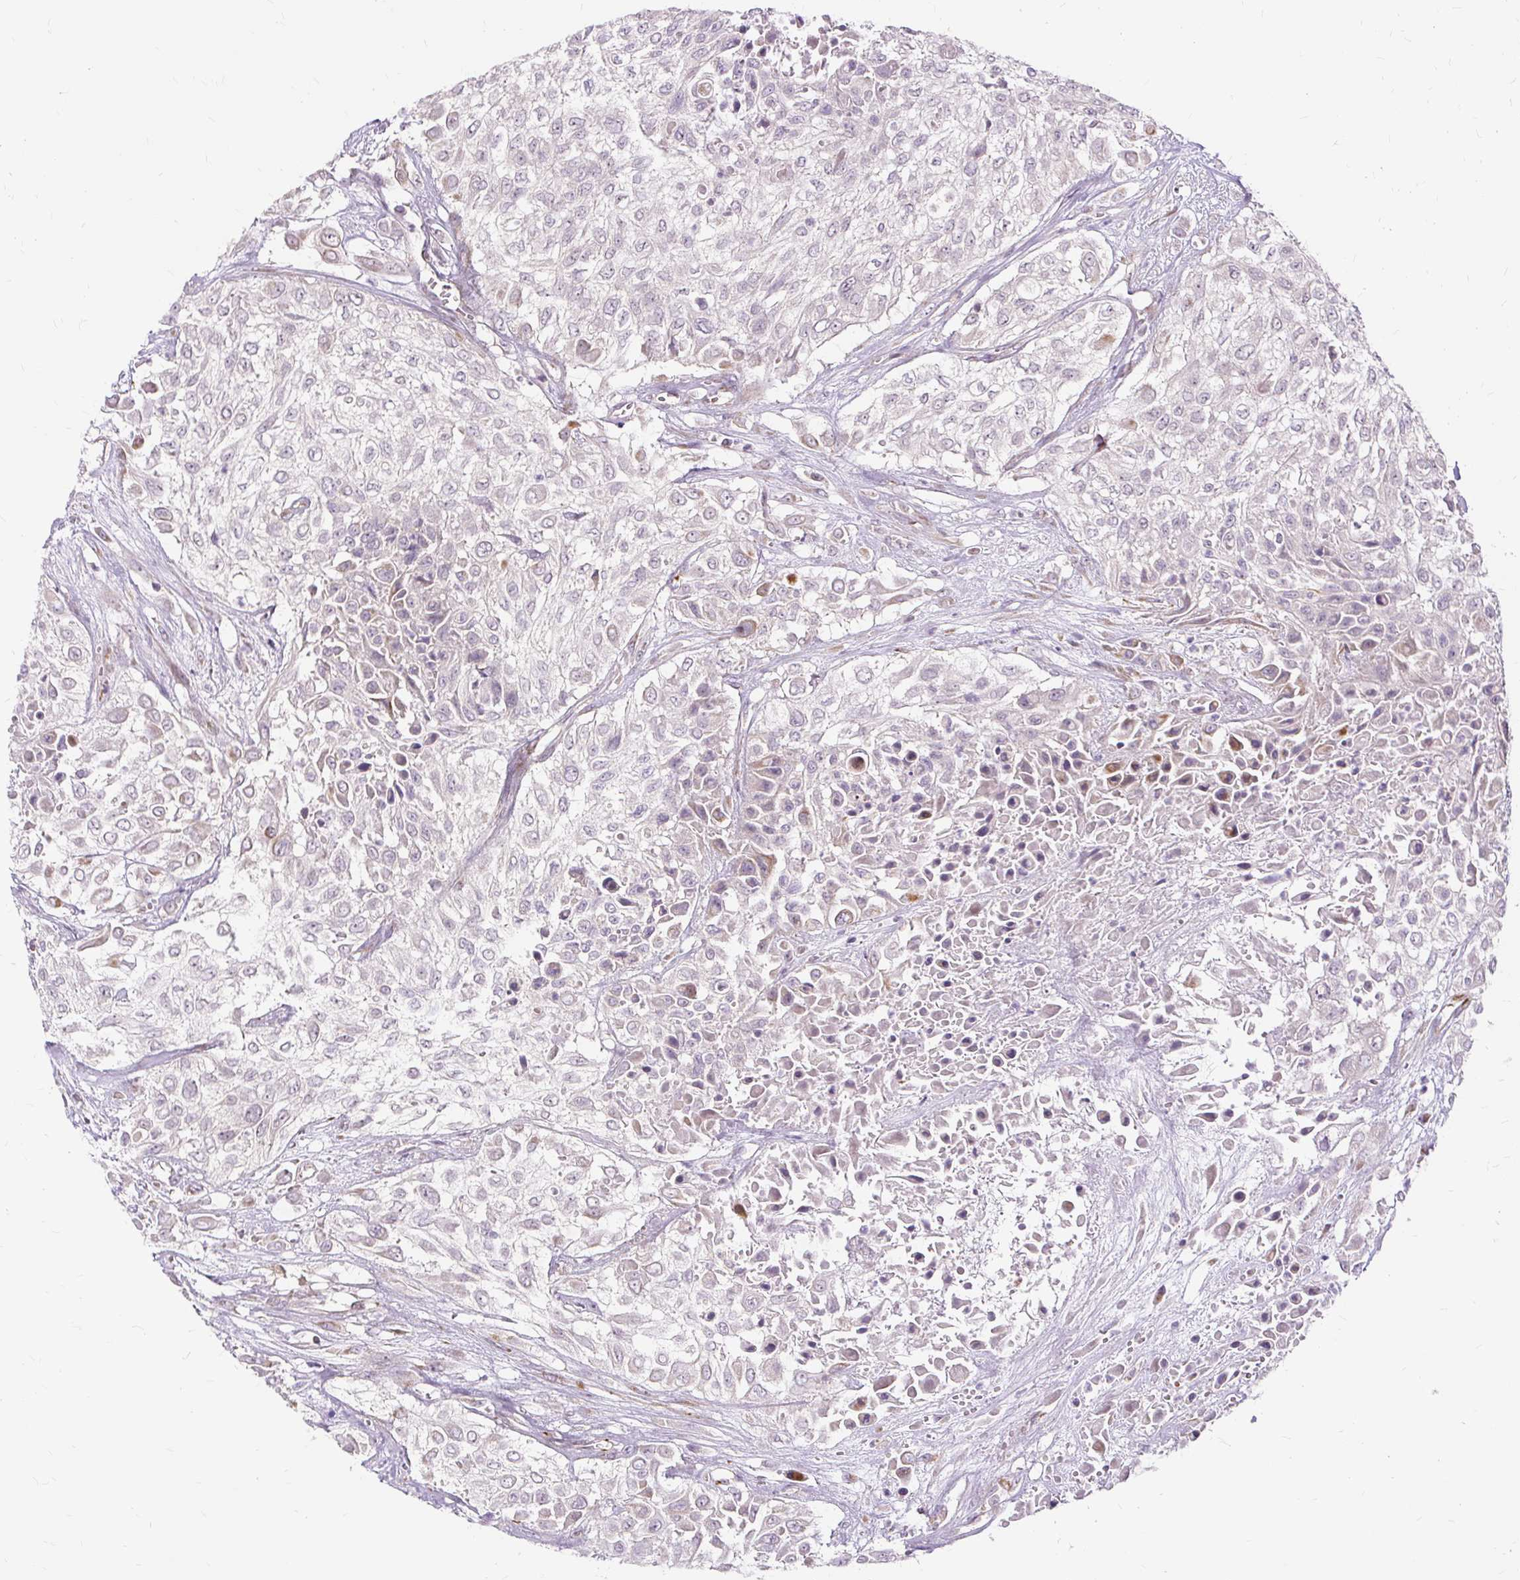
{"staining": {"intensity": "weak", "quantity": "<25%", "location": "cytoplasmic/membranous"}, "tissue": "urothelial cancer", "cell_type": "Tumor cells", "image_type": "cancer", "snomed": [{"axis": "morphology", "description": "Urothelial carcinoma, High grade"}, {"axis": "topography", "description": "Urinary bladder"}], "caption": "High power microscopy histopathology image of an IHC photomicrograph of urothelial cancer, revealing no significant positivity in tumor cells. (Brightfield microscopy of DAB IHC at high magnification).", "gene": "MMACHC", "patient": {"sex": "male", "age": 57}}